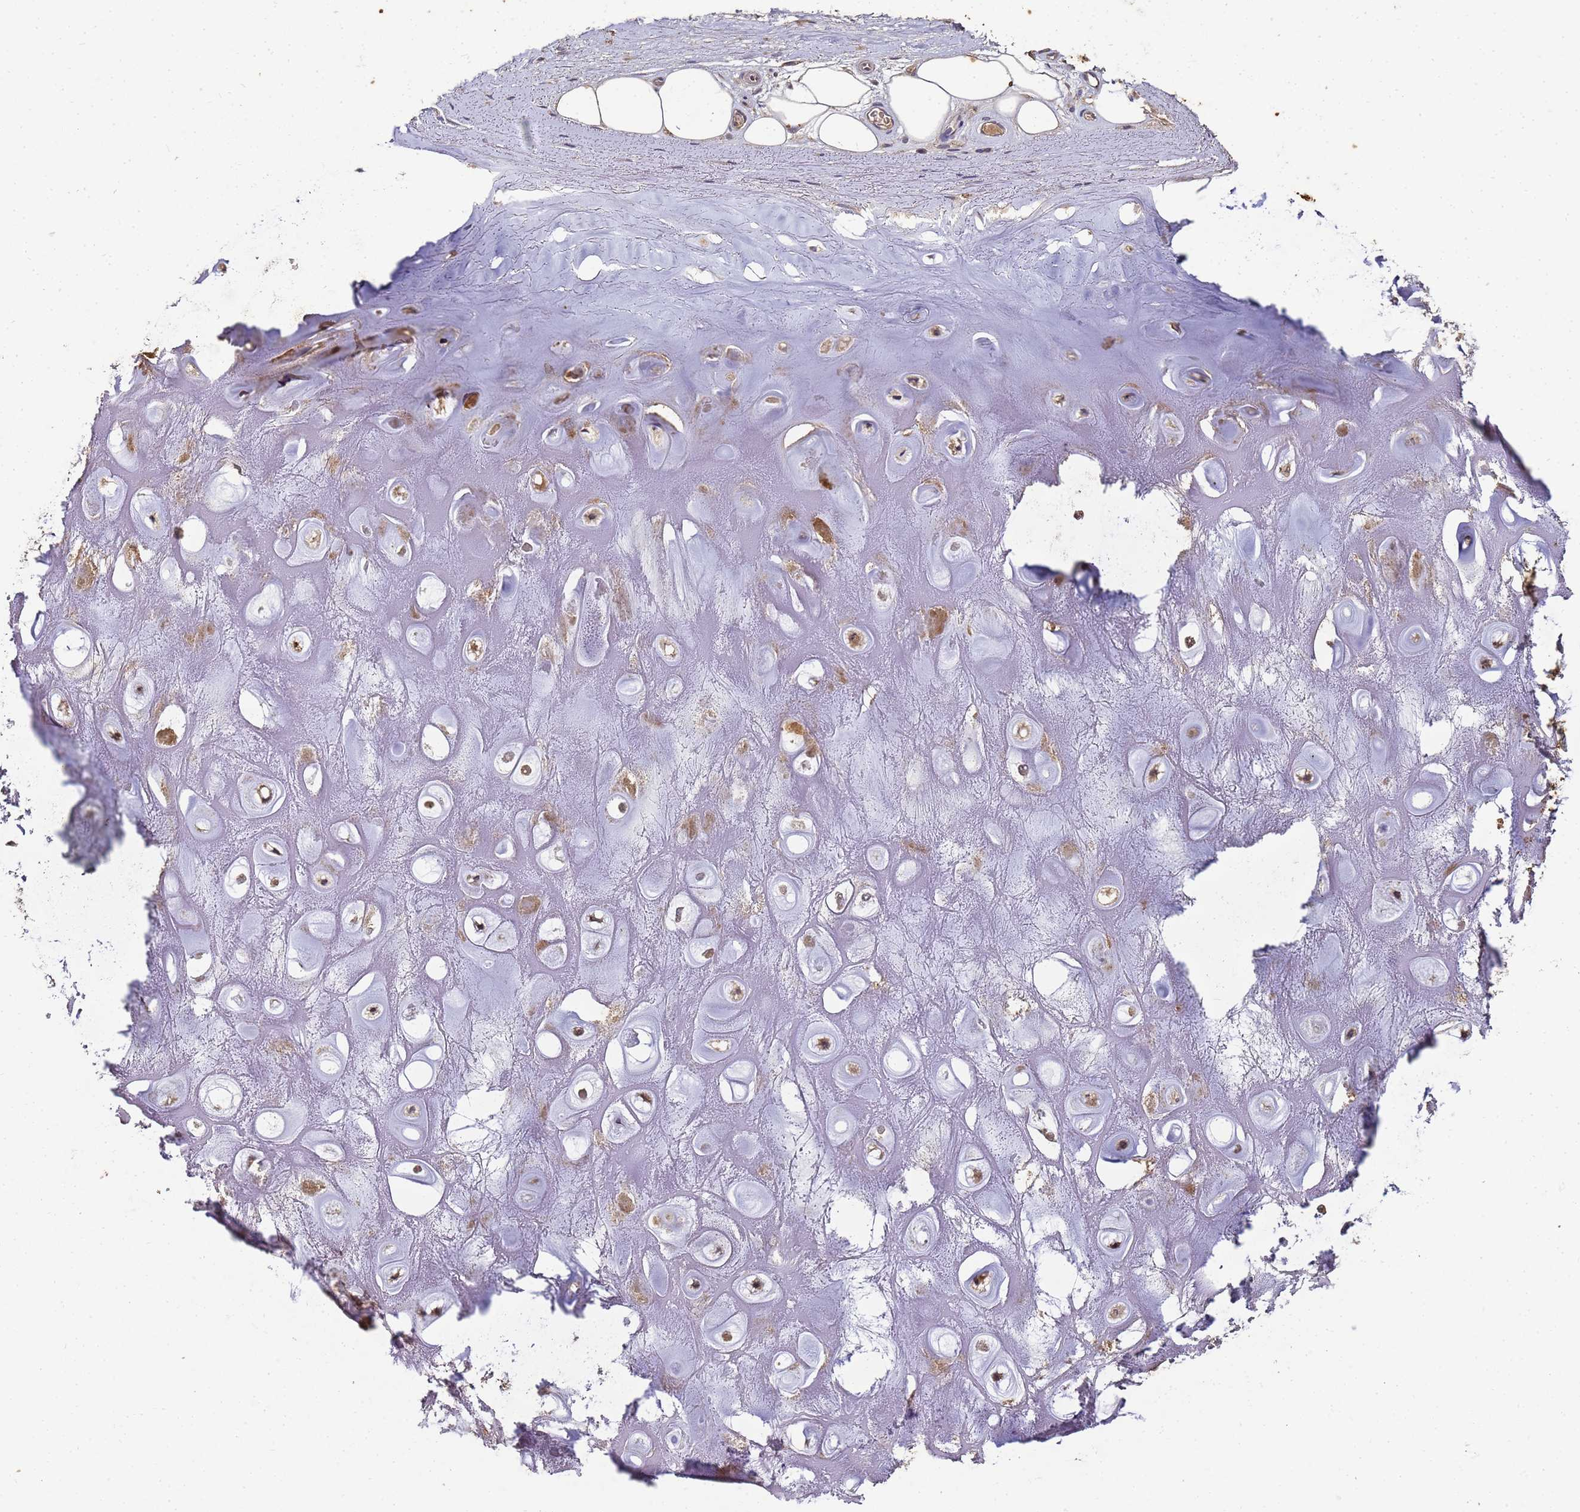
{"staining": {"intensity": "negative", "quantity": "none", "location": "none"}, "tissue": "adipose tissue", "cell_type": "Adipocytes", "image_type": "normal", "snomed": [{"axis": "morphology", "description": "Normal tissue, NOS"}, {"axis": "topography", "description": "Cartilage tissue"}], "caption": "DAB (3,3'-diaminobenzidine) immunohistochemical staining of benign human adipose tissue displays no significant expression in adipocytes. (IHC, brightfield microscopy, high magnification).", "gene": "LGI4", "patient": {"sex": "male", "age": 81}}